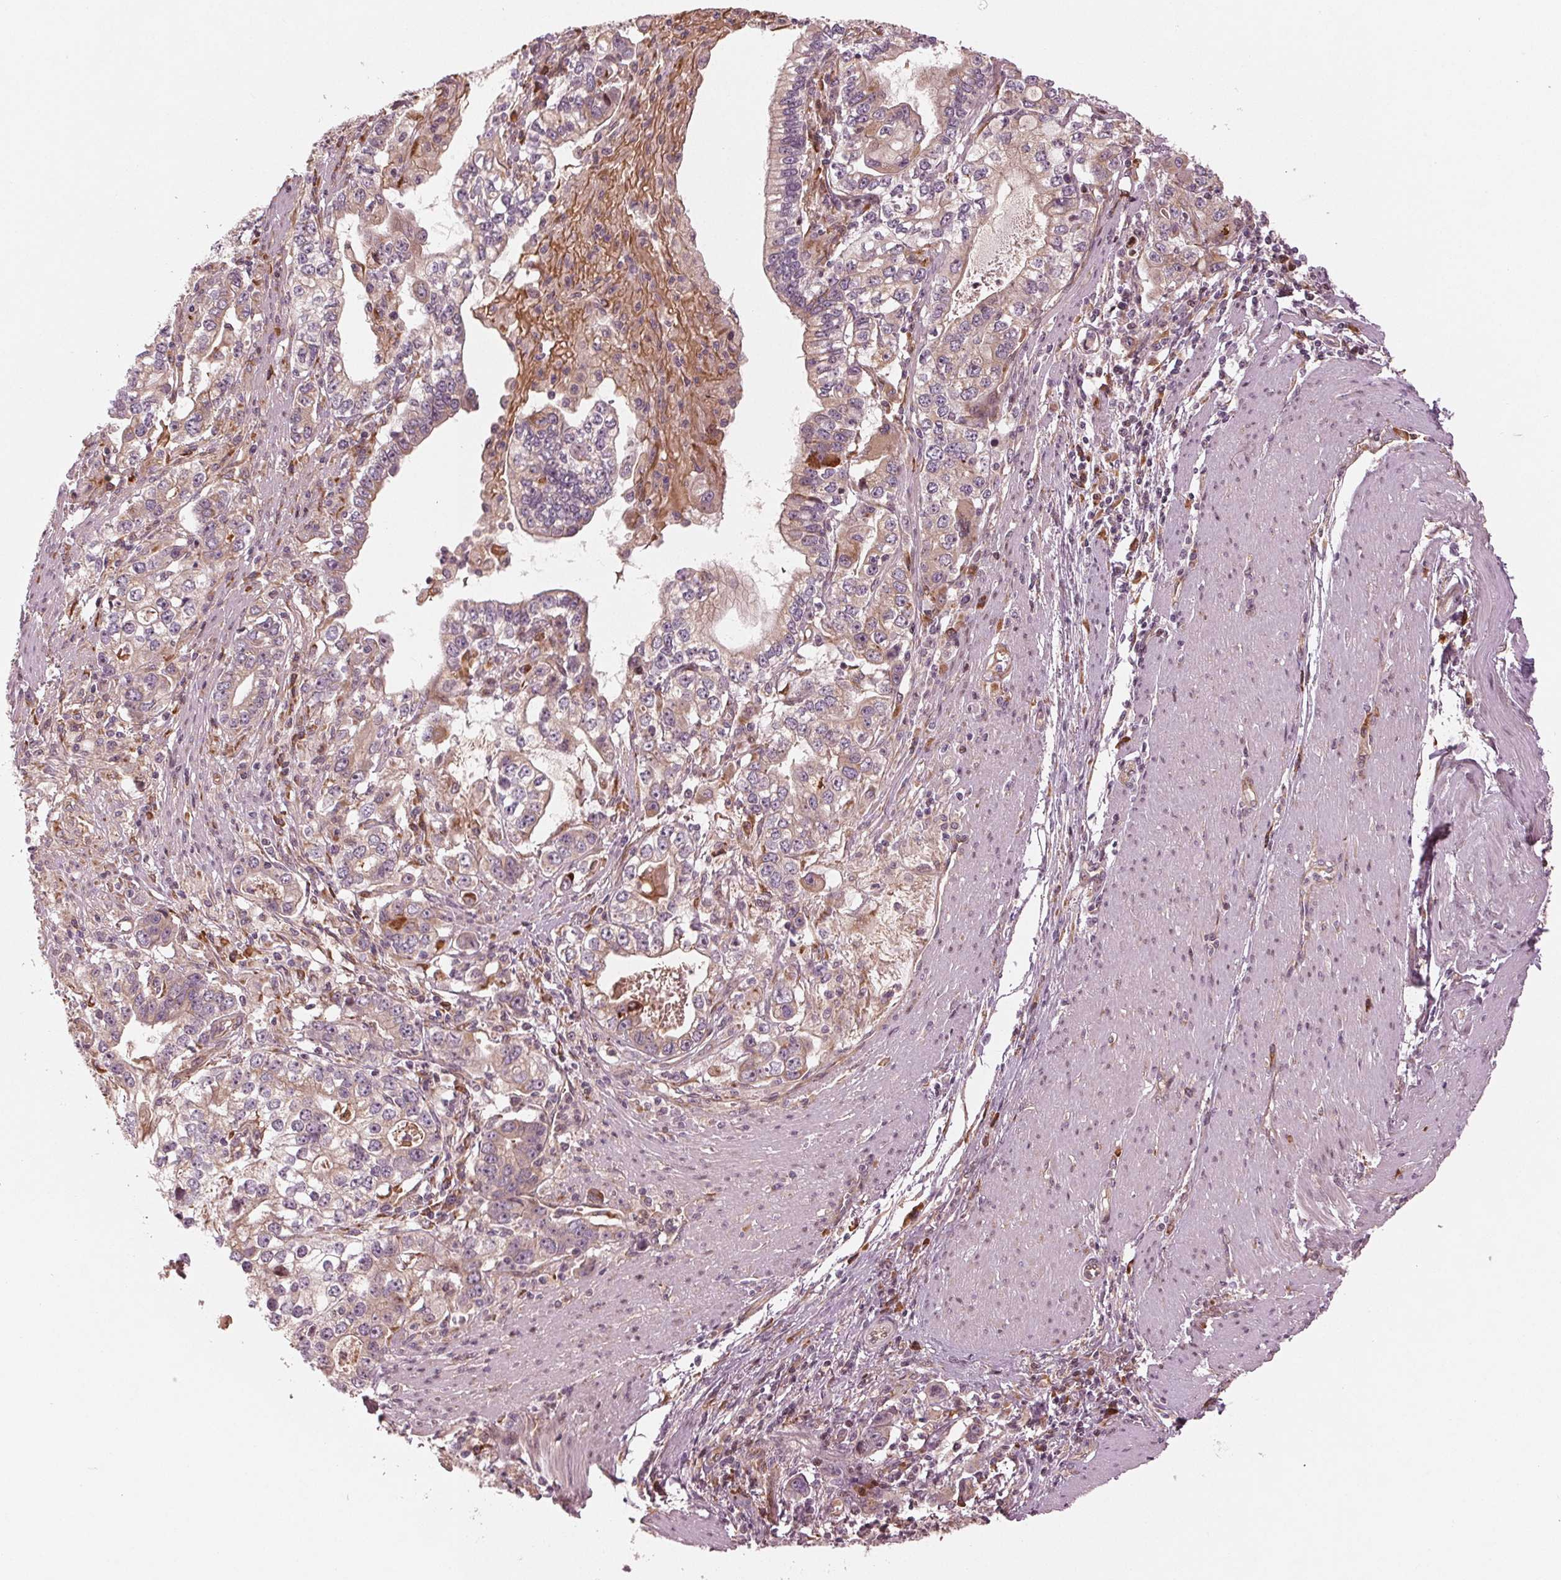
{"staining": {"intensity": "weak", "quantity": "25%-75%", "location": "cytoplasmic/membranous"}, "tissue": "stomach cancer", "cell_type": "Tumor cells", "image_type": "cancer", "snomed": [{"axis": "morphology", "description": "Adenocarcinoma, NOS"}, {"axis": "topography", "description": "Stomach, lower"}], "caption": "The histopathology image displays staining of stomach cancer, revealing weak cytoplasmic/membranous protein staining (brown color) within tumor cells. Nuclei are stained in blue.", "gene": "CMIP", "patient": {"sex": "female", "age": 72}}